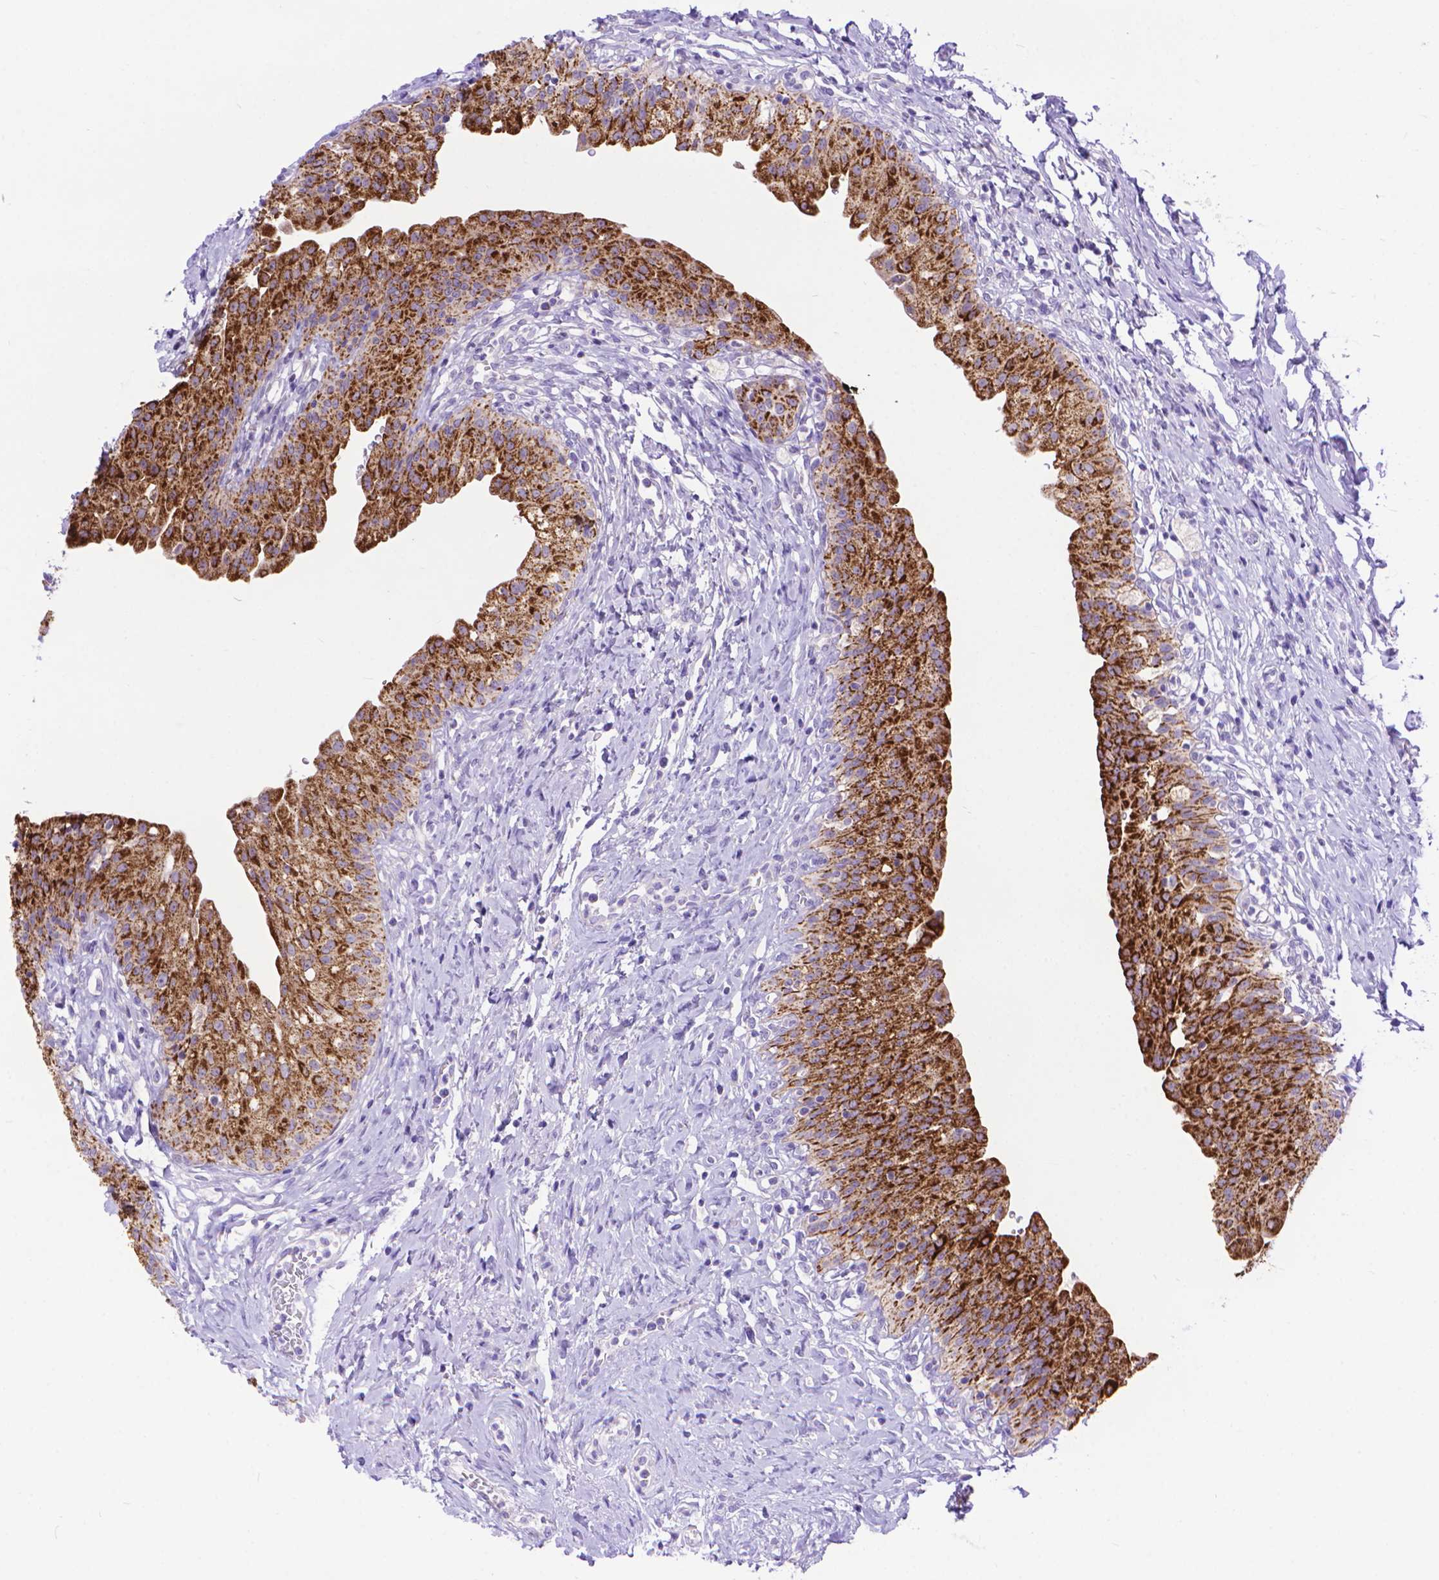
{"staining": {"intensity": "strong", "quantity": ">75%", "location": "cytoplasmic/membranous"}, "tissue": "urinary bladder", "cell_type": "Urothelial cells", "image_type": "normal", "snomed": [{"axis": "morphology", "description": "Normal tissue, NOS"}, {"axis": "topography", "description": "Urinary bladder"}], "caption": "Strong cytoplasmic/membranous staining is present in about >75% of urothelial cells in unremarkable urinary bladder.", "gene": "DHRS2", "patient": {"sex": "male", "age": 76}}